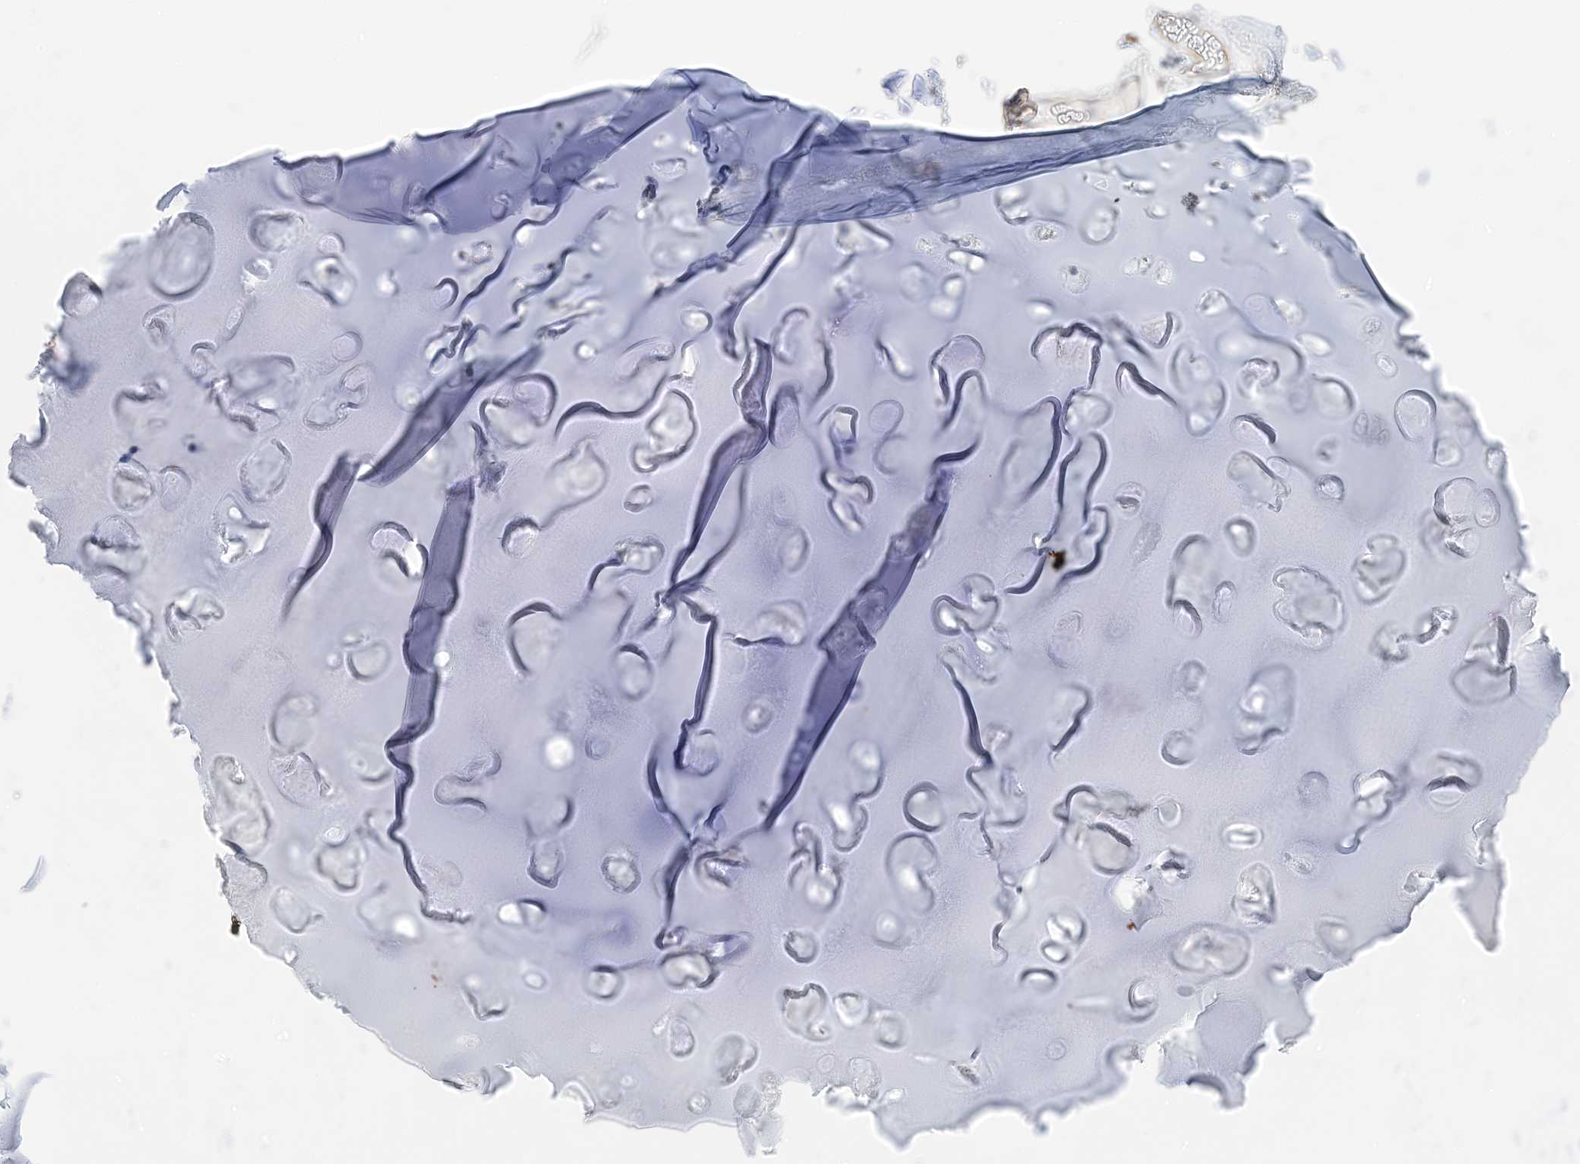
{"staining": {"intensity": "negative", "quantity": "none", "location": "none"}, "tissue": "adipose tissue", "cell_type": "Adipocytes", "image_type": "normal", "snomed": [{"axis": "morphology", "description": "Normal tissue, NOS"}, {"axis": "topography", "description": "Cartilage tissue"}], "caption": "Immunohistochemistry of benign adipose tissue exhibits no staining in adipocytes.", "gene": "RAC1", "patient": {"sex": "female", "age": 63}}